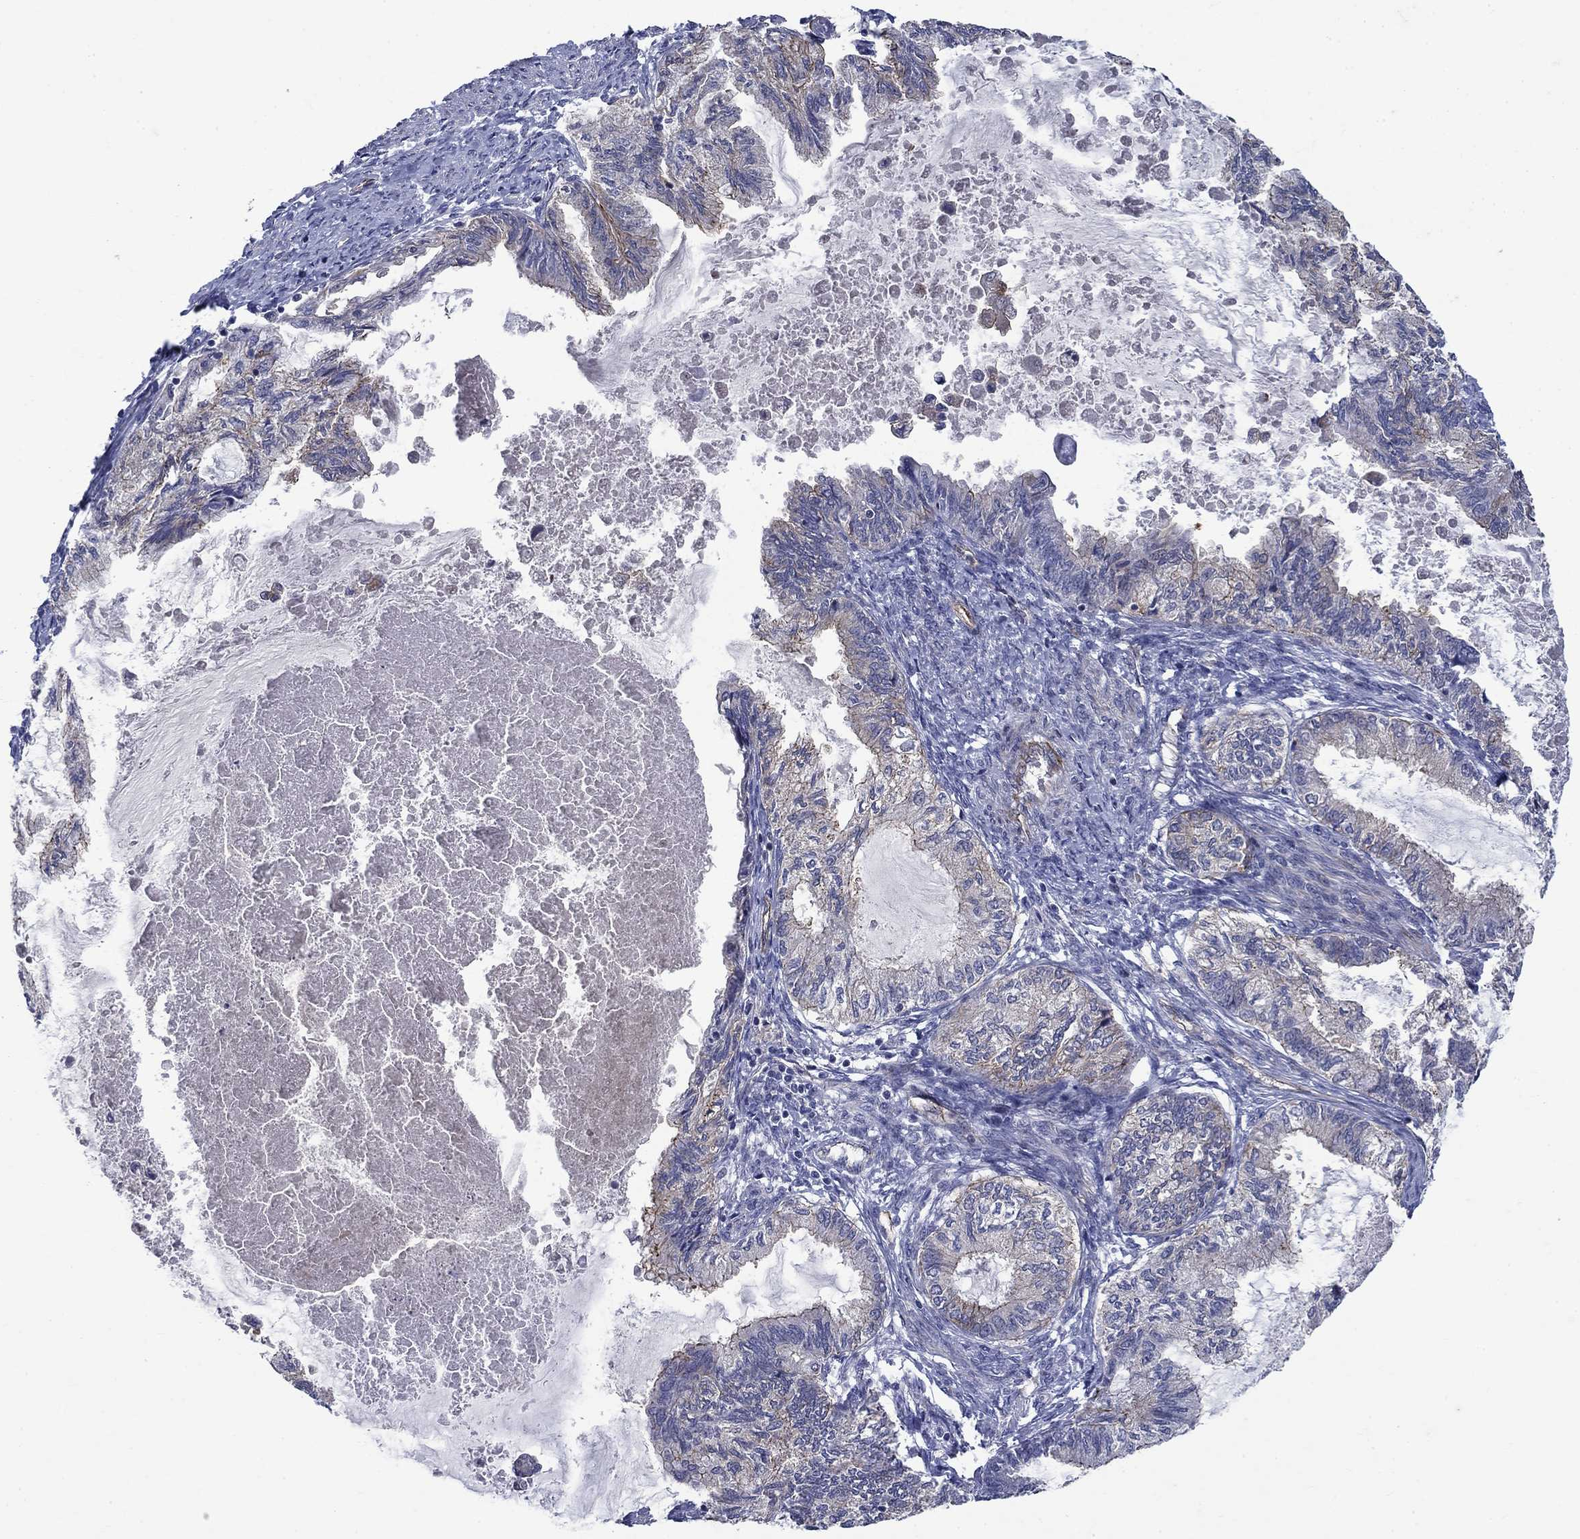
{"staining": {"intensity": "moderate", "quantity": "<25%", "location": "cytoplasmic/membranous"}, "tissue": "endometrial cancer", "cell_type": "Tumor cells", "image_type": "cancer", "snomed": [{"axis": "morphology", "description": "Adenocarcinoma, NOS"}, {"axis": "topography", "description": "Endometrium"}], "caption": "Immunohistochemistry (IHC) micrograph of endometrial cancer stained for a protein (brown), which exhibits low levels of moderate cytoplasmic/membranous staining in about <25% of tumor cells.", "gene": "SLC7A1", "patient": {"sex": "female", "age": 86}}